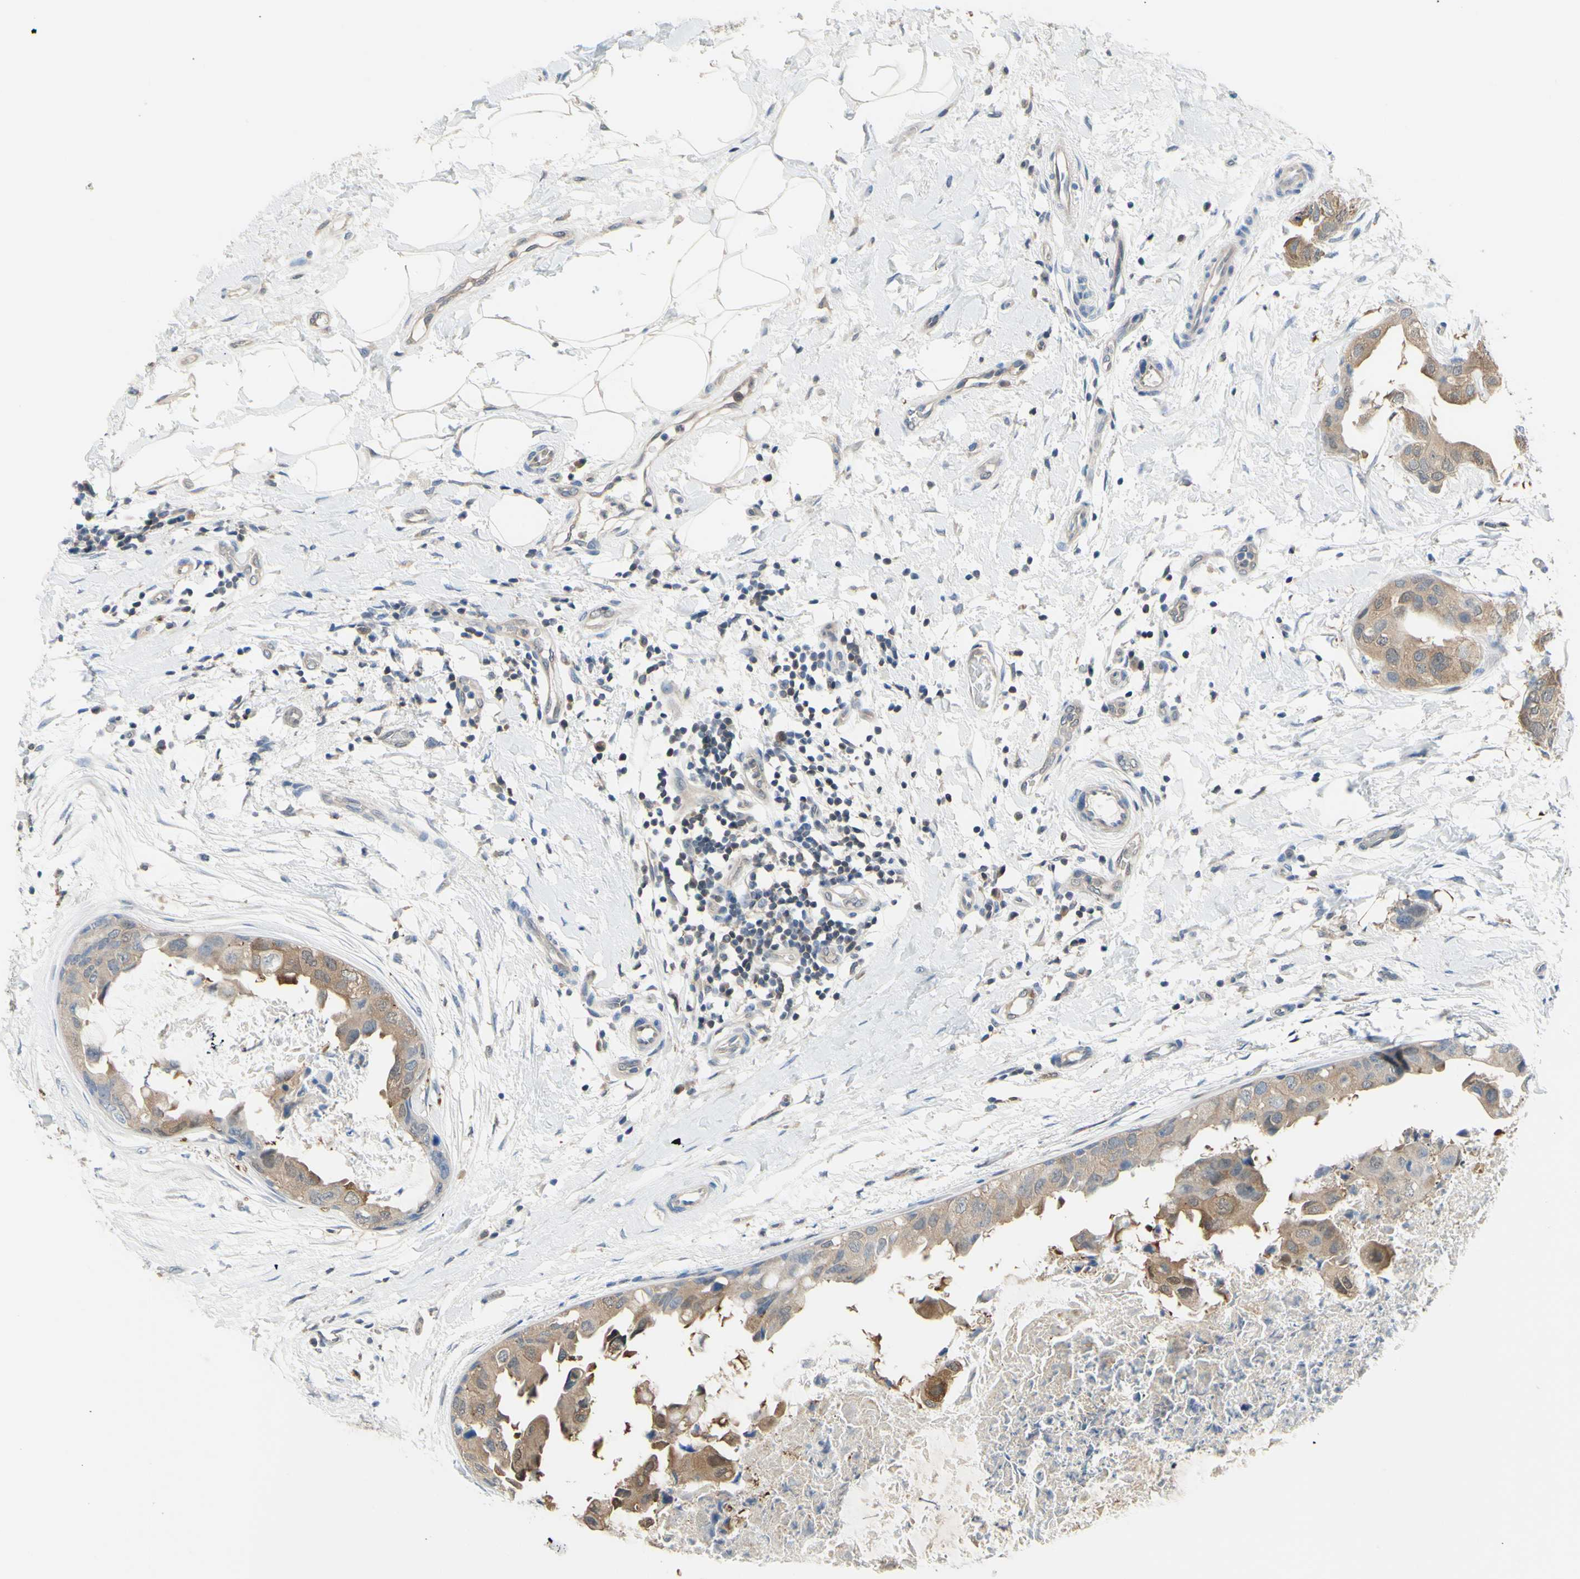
{"staining": {"intensity": "moderate", "quantity": ">75%", "location": "cytoplasmic/membranous"}, "tissue": "breast cancer", "cell_type": "Tumor cells", "image_type": "cancer", "snomed": [{"axis": "morphology", "description": "Duct carcinoma"}, {"axis": "topography", "description": "Breast"}], "caption": "Tumor cells reveal medium levels of moderate cytoplasmic/membranous expression in about >75% of cells in human invasive ductal carcinoma (breast). (Stains: DAB (3,3'-diaminobenzidine) in brown, nuclei in blue, Microscopy: brightfield microscopy at high magnification).", "gene": "UPK3B", "patient": {"sex": "female", "age": 40}}